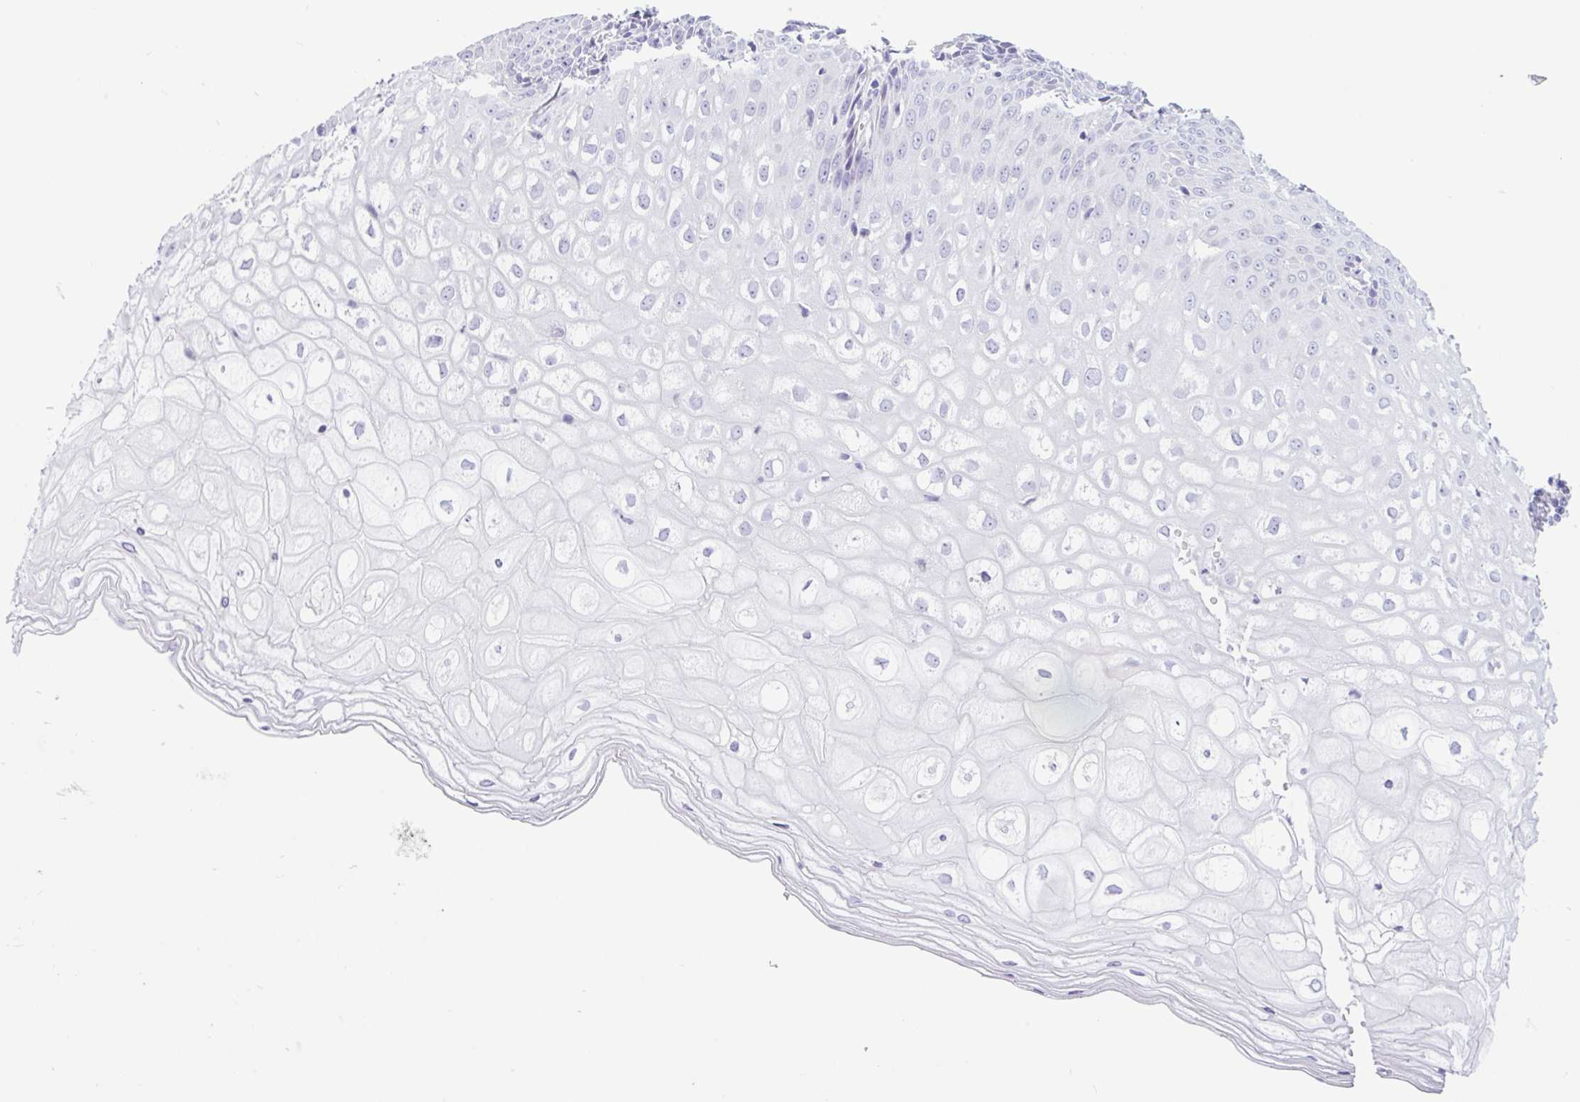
{"staining": {"intensity": "negative", "quantity": "none", "location": "none"}, "tissue": "cervix", "cell_type": "Glandular cells", "image_type": "normal", "snomed": [{"axis": "morphology", "description": "Normal tissue, NOS"}, {"axis": "topography", "description": "Cervix"}], "caption": "Immunohistochemical staining of normal cervix displays no significant staining in glandular cells. (DAB IHC visualized using brightfield microscopy, high magnification).", "gene": "CTSE", "patient": {"sex": "female", "age": 36}}